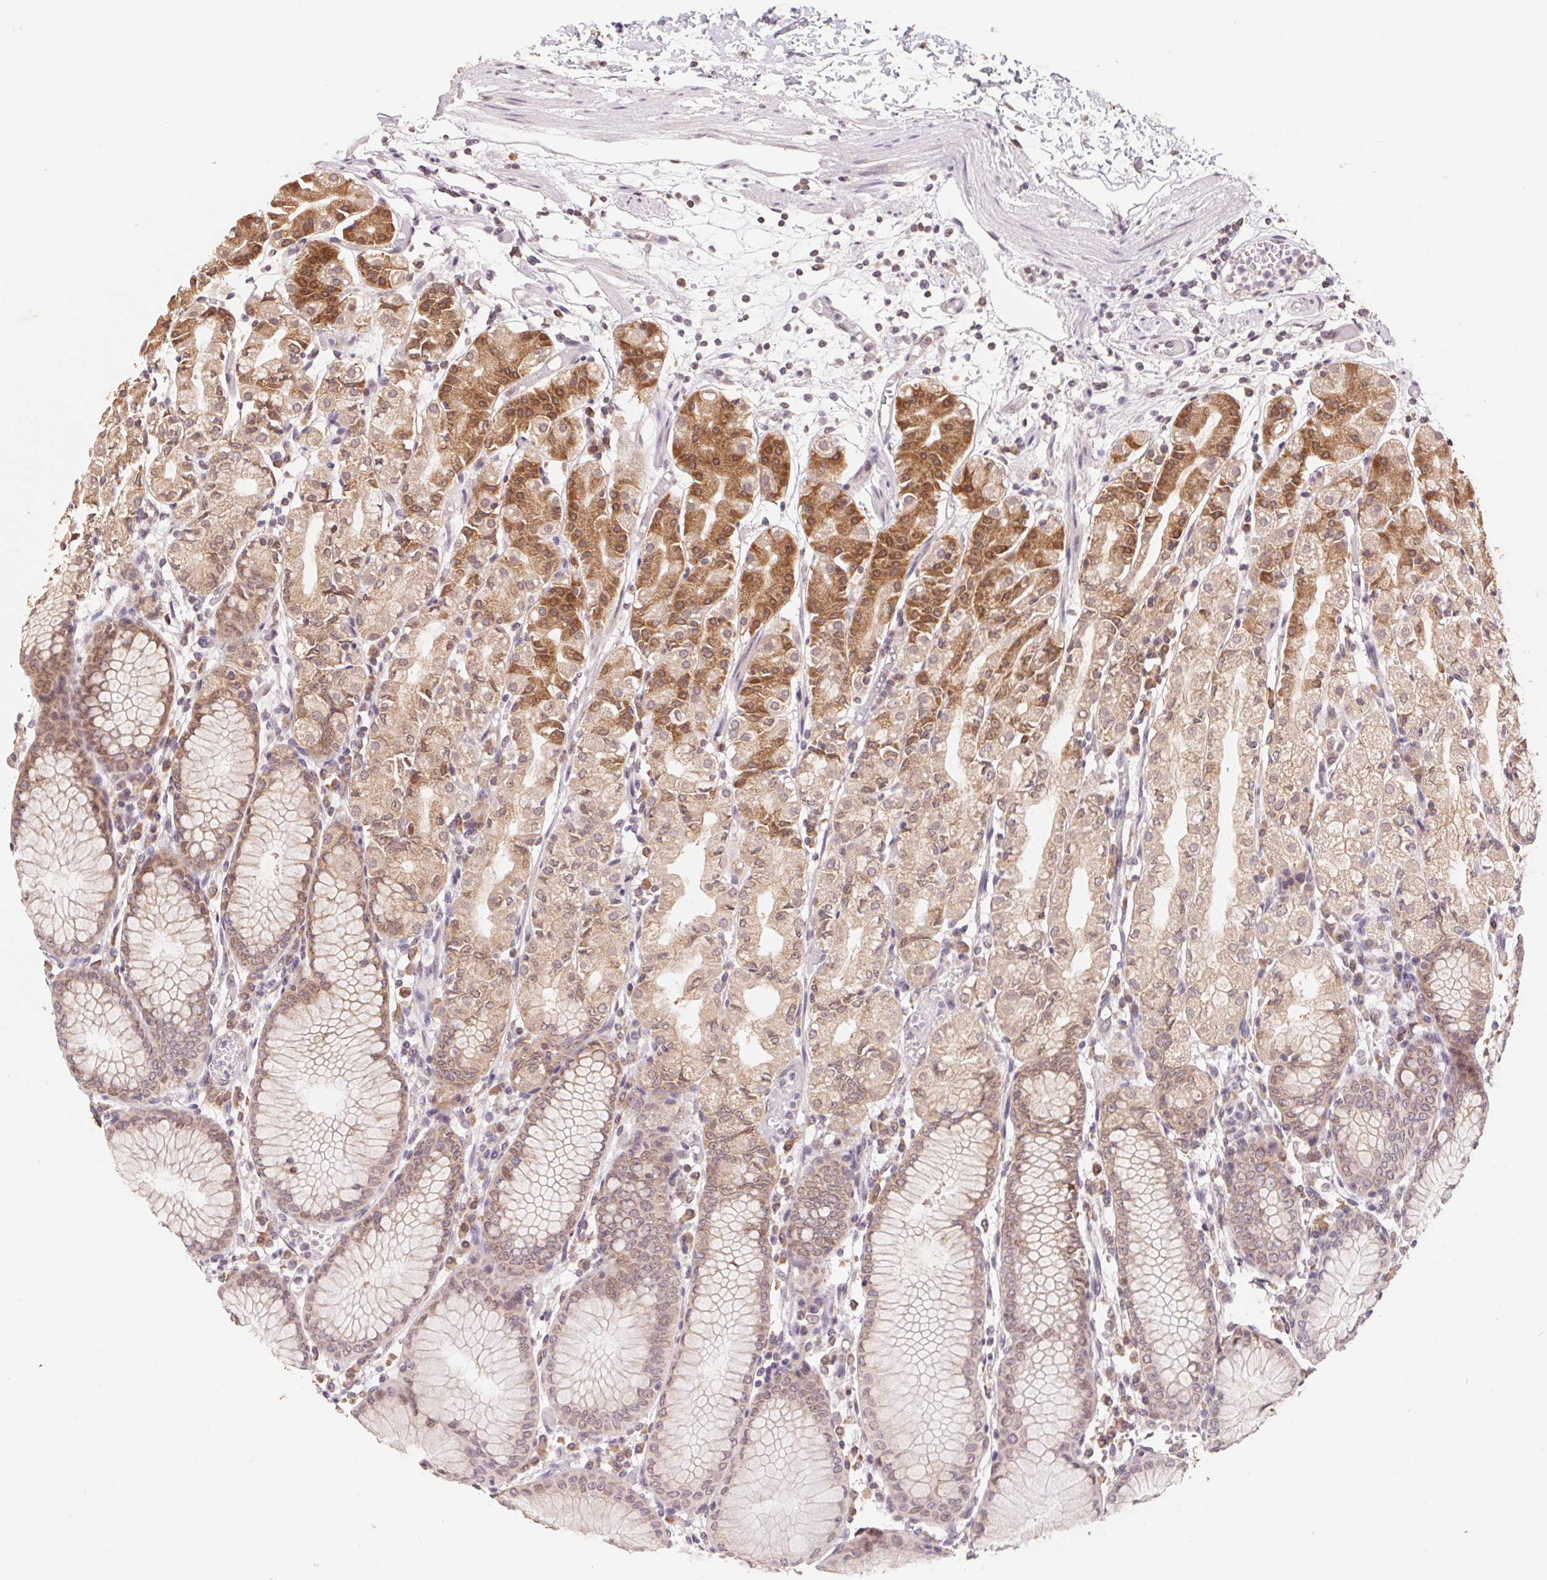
{"staining": {"intensity": "moderate", "quantity": ">75%", "location": "cytoplasmic/membranous"}, "tissue": "stomach", "cell_type": "Glandular cells", "image_type": "normal", "snomed": [{"axis": "morphology", "description": "Normal tissue, NOS"}, {"axis": "topography", "description": "Stomach"}], "caption": "Protein expression analysis of benign stomach exhibits moderate cytoplasmic/membranous expression in approximately >75% of glandular cells. (DAB (3,3'-diaminobenzidine) = brown stain, brightfield microscopy at high magnification).", "gene": "RPL27A", "patient": {"sex": "female", "age": 57}}